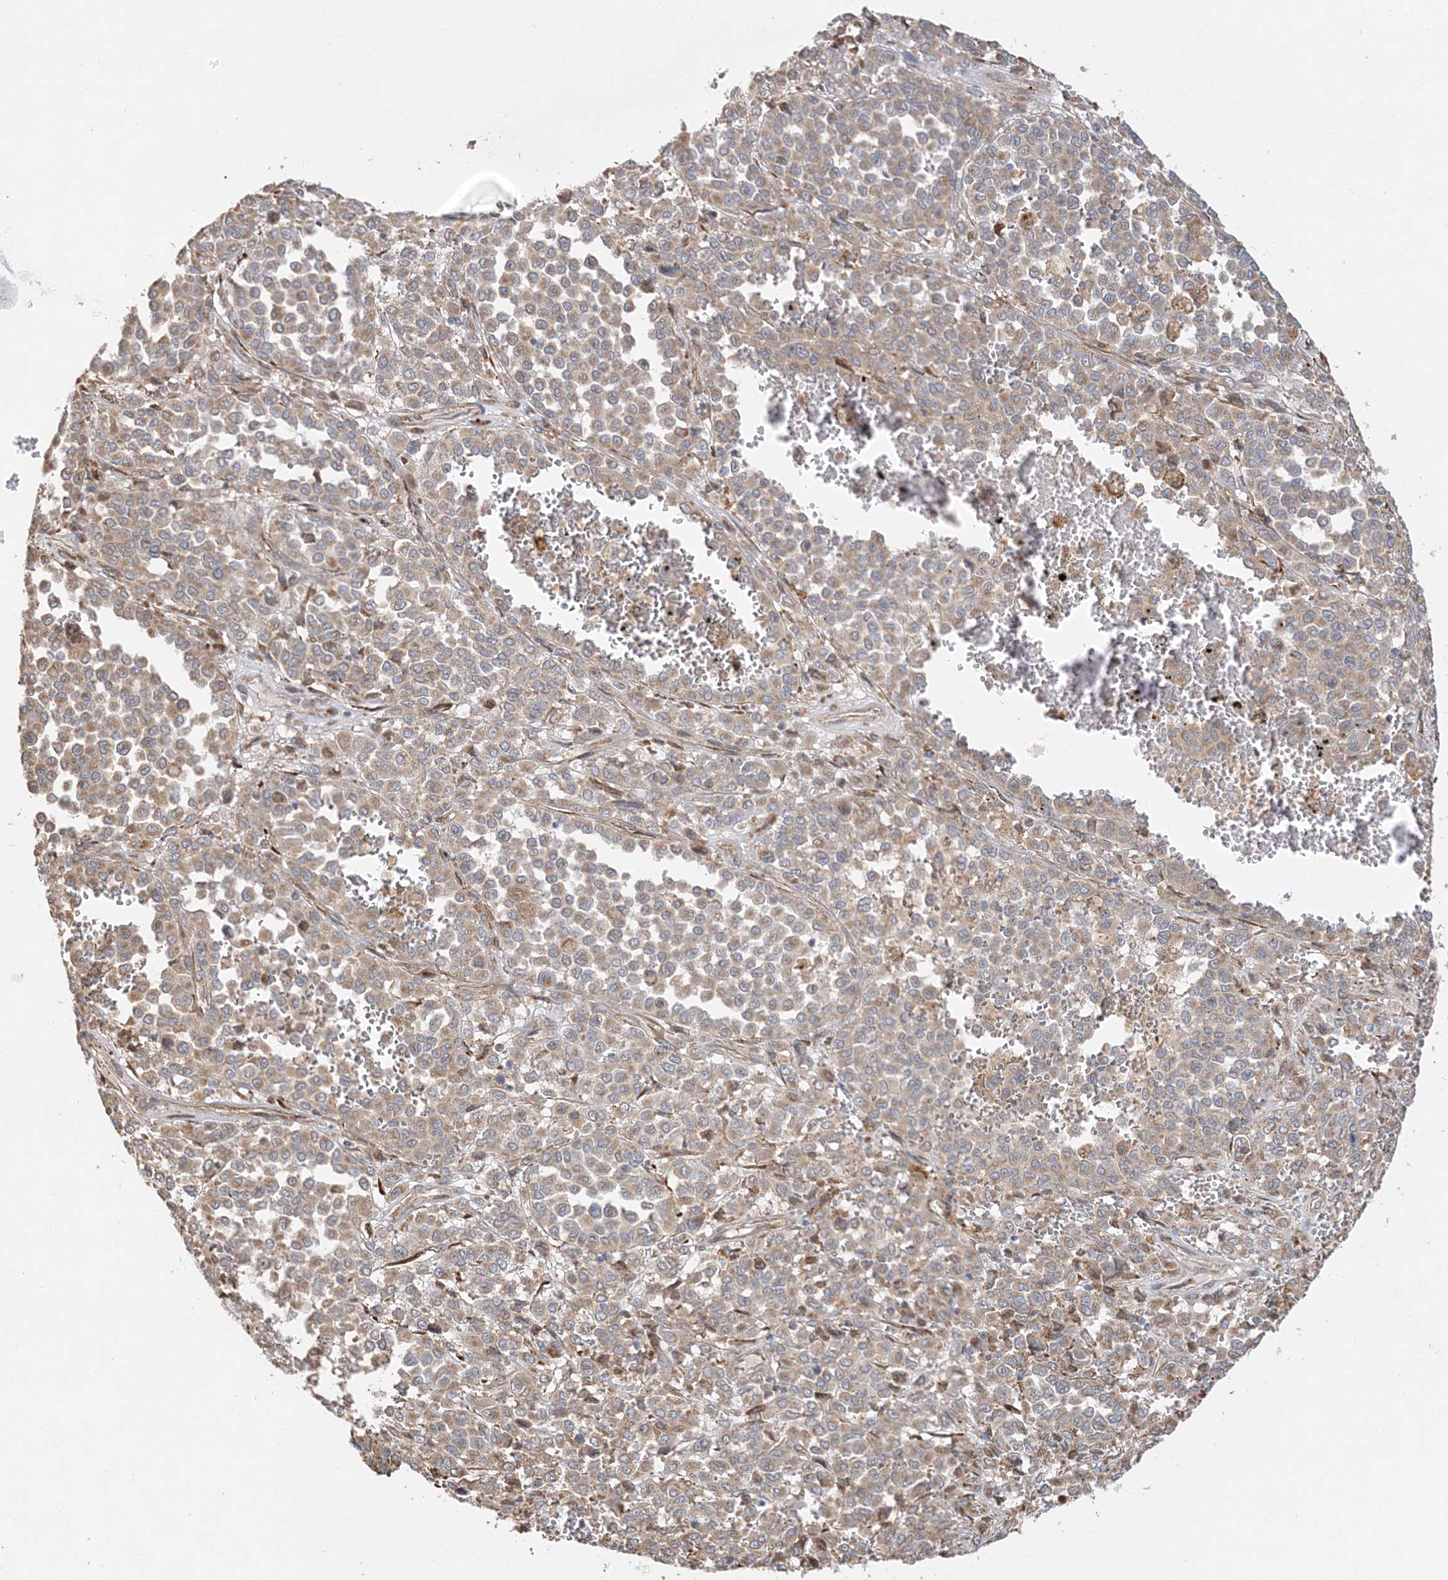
{"staining": {"intensity": "weak", "quantity": "25%-75%", "location": "cytoplasmic/membranous"}, "tissue": "melanoma", "cell_type": "Tumor cells", "image_type": "cancer", "snomed": [{"axis": "morphology", "description": "Malignant melanoma, Metastatic site"}, {"axis": "topography", "description": "Pancreas"}], "caption": "Weak cytoplasmic/membranous protein staining is identified in about 25%-75% of tumor cells in malignant melanoma (metastatic site).", "gene": "ZFYVE16", "patient": {"sex": "female", "age": 30}}